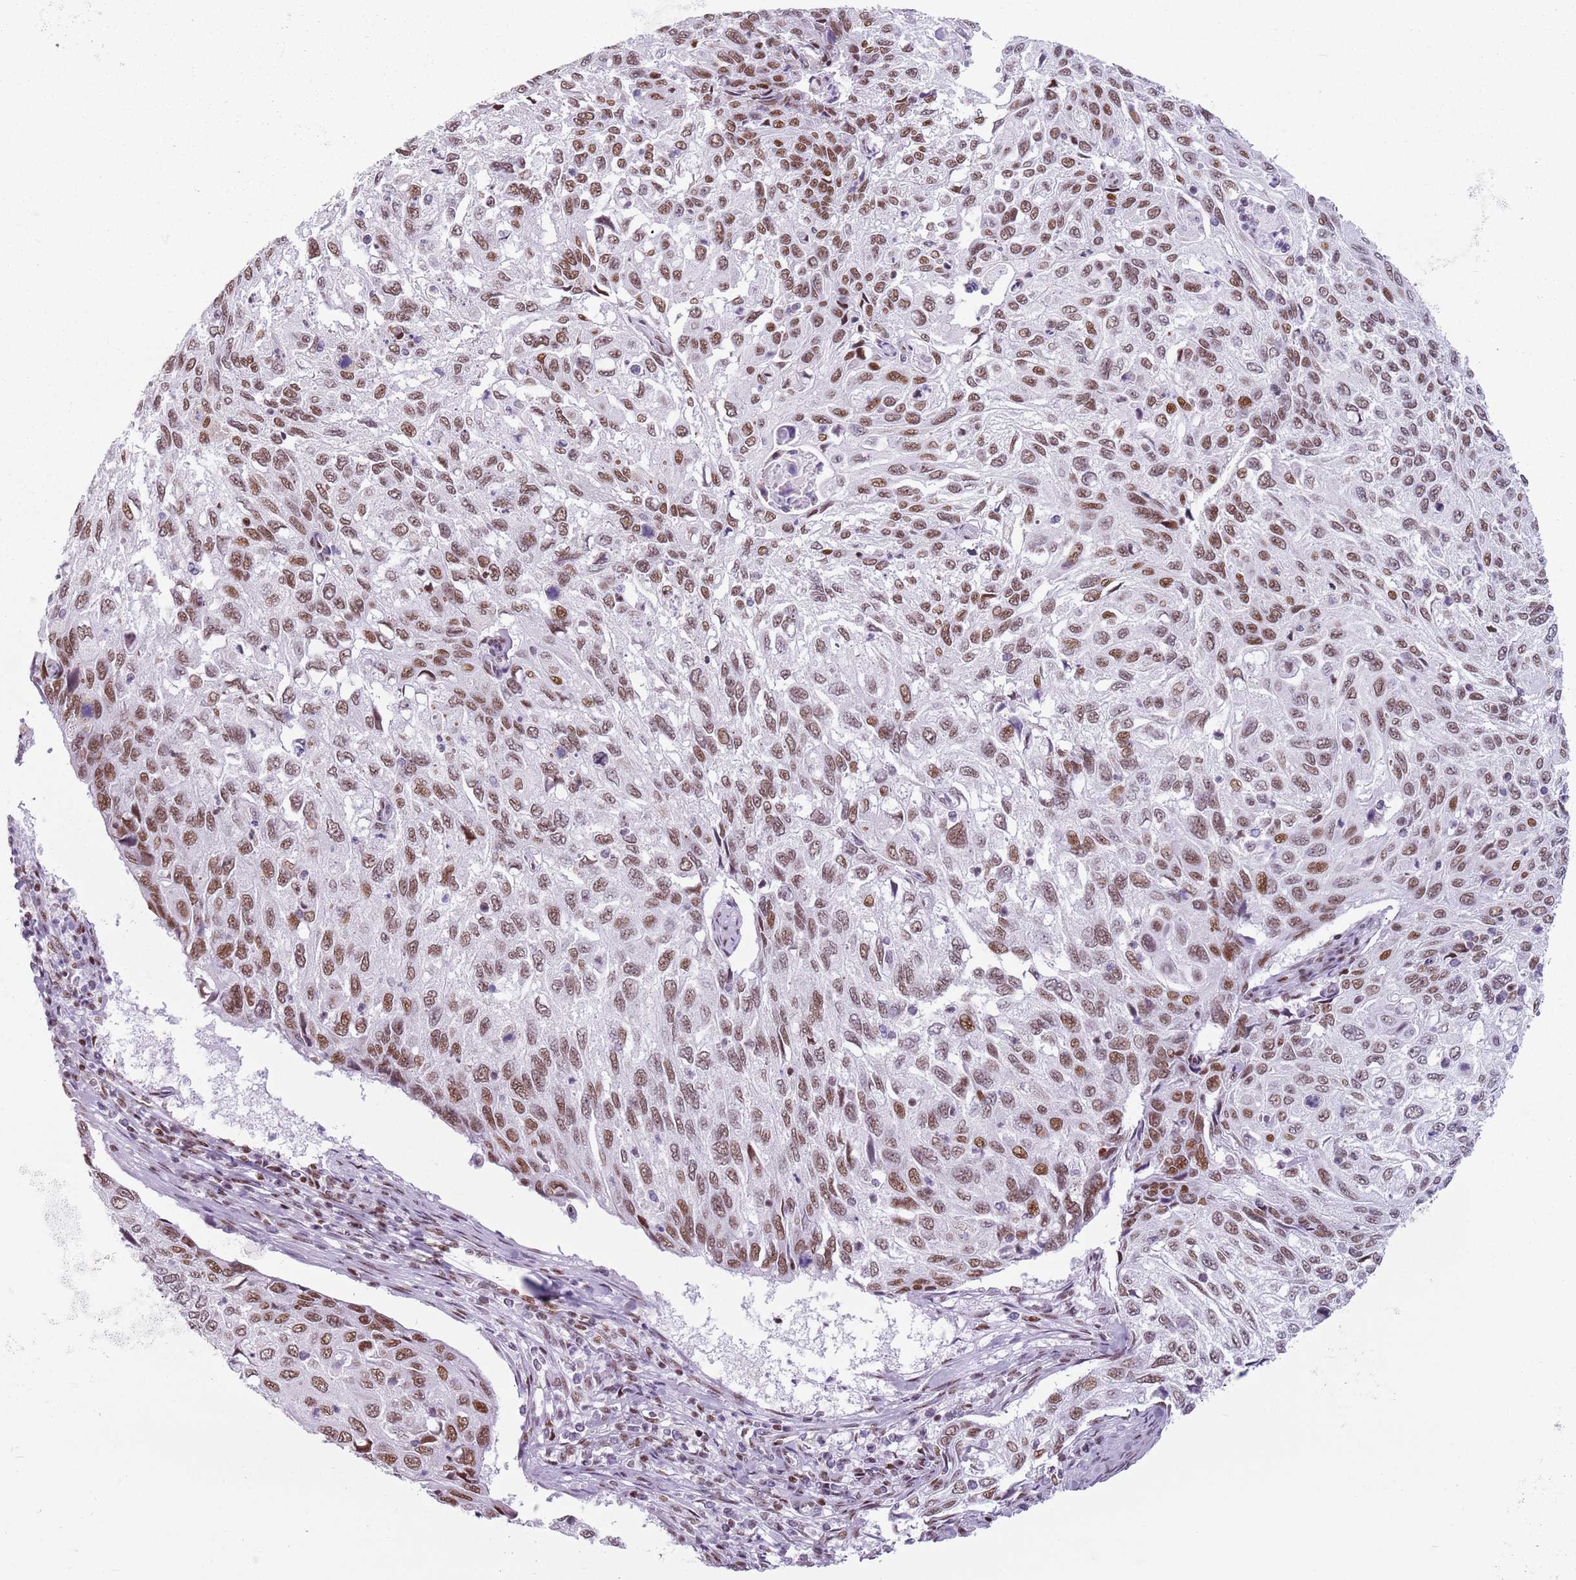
{"staining": {"intensity": "moderate", "quantity": ">75%", "location": "nuclear"}, "tissue": "cervical cancer", "cell_type": "Tumor cells", "image_type": "cancer", "snomed": [{"axis": "morphology", "description": "Squamous cell carcinoma, NOS"}, {"axis": "topography", "description": "Cervix"}], "caption": "Moderate nuclear protein expression is seen in about >75% of tumor cells in squamous cell carcinoma (cervical).", "gene": "FAM104B", "patient": {"sex": "female", "age": 70}}